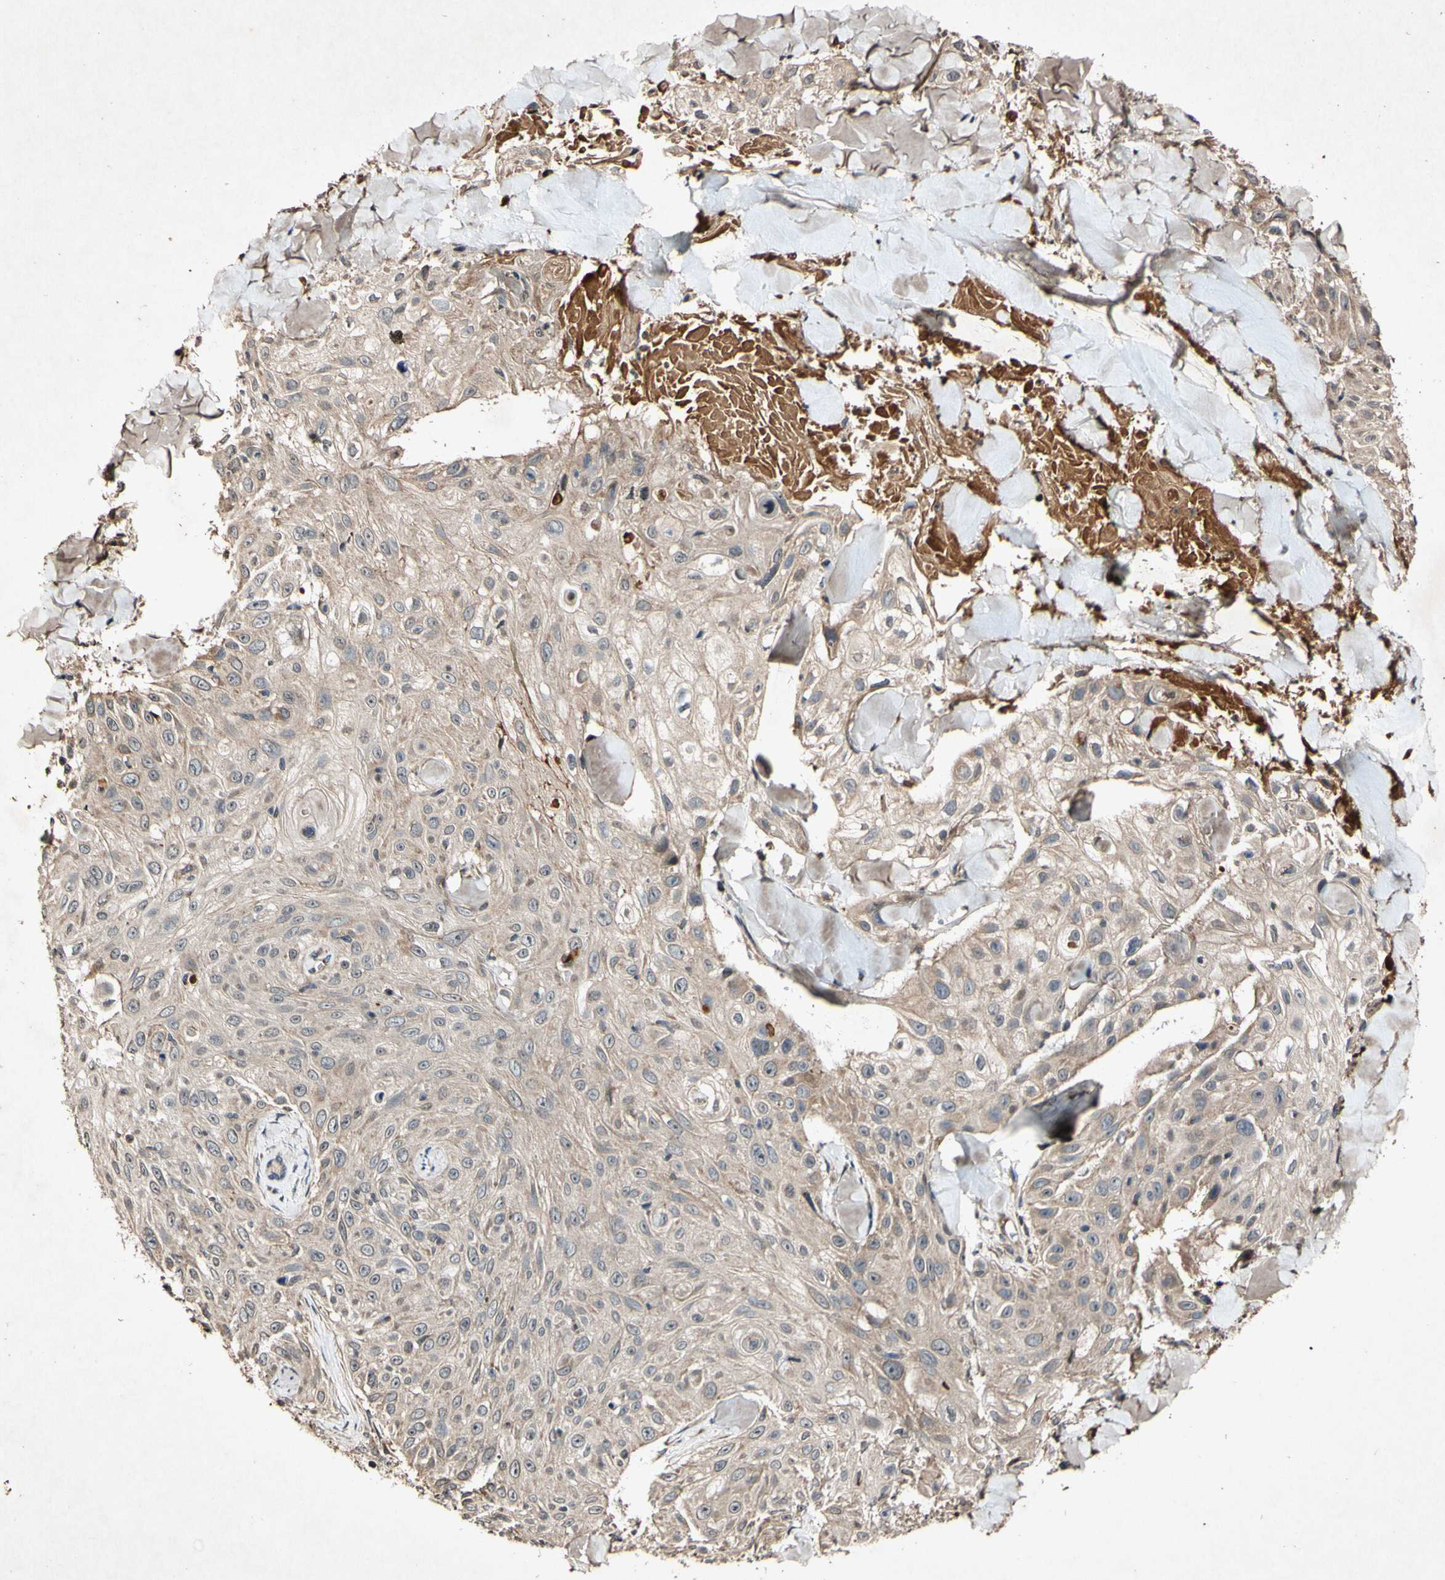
{"staining": {"intensity": "weak", "quantity": ">75%", "location": "cytoplasmic/membranous"}, "tissue": "skin cancer", "cell_type": "Tumor cells", "image_type": "cancer", "snomed": [{"axis": "morphology", "description": "Squamous cell carcinoma, NOS"}, {"axis": "topography", "description": "Skin"}], "caption": "The immunohistochemical stain labels weak cytoplasmic/membranous positivity in tumor cells of skin cancer tissue.", "gene": "PLAT", "patient": {"sex": "male", "age": 86}}